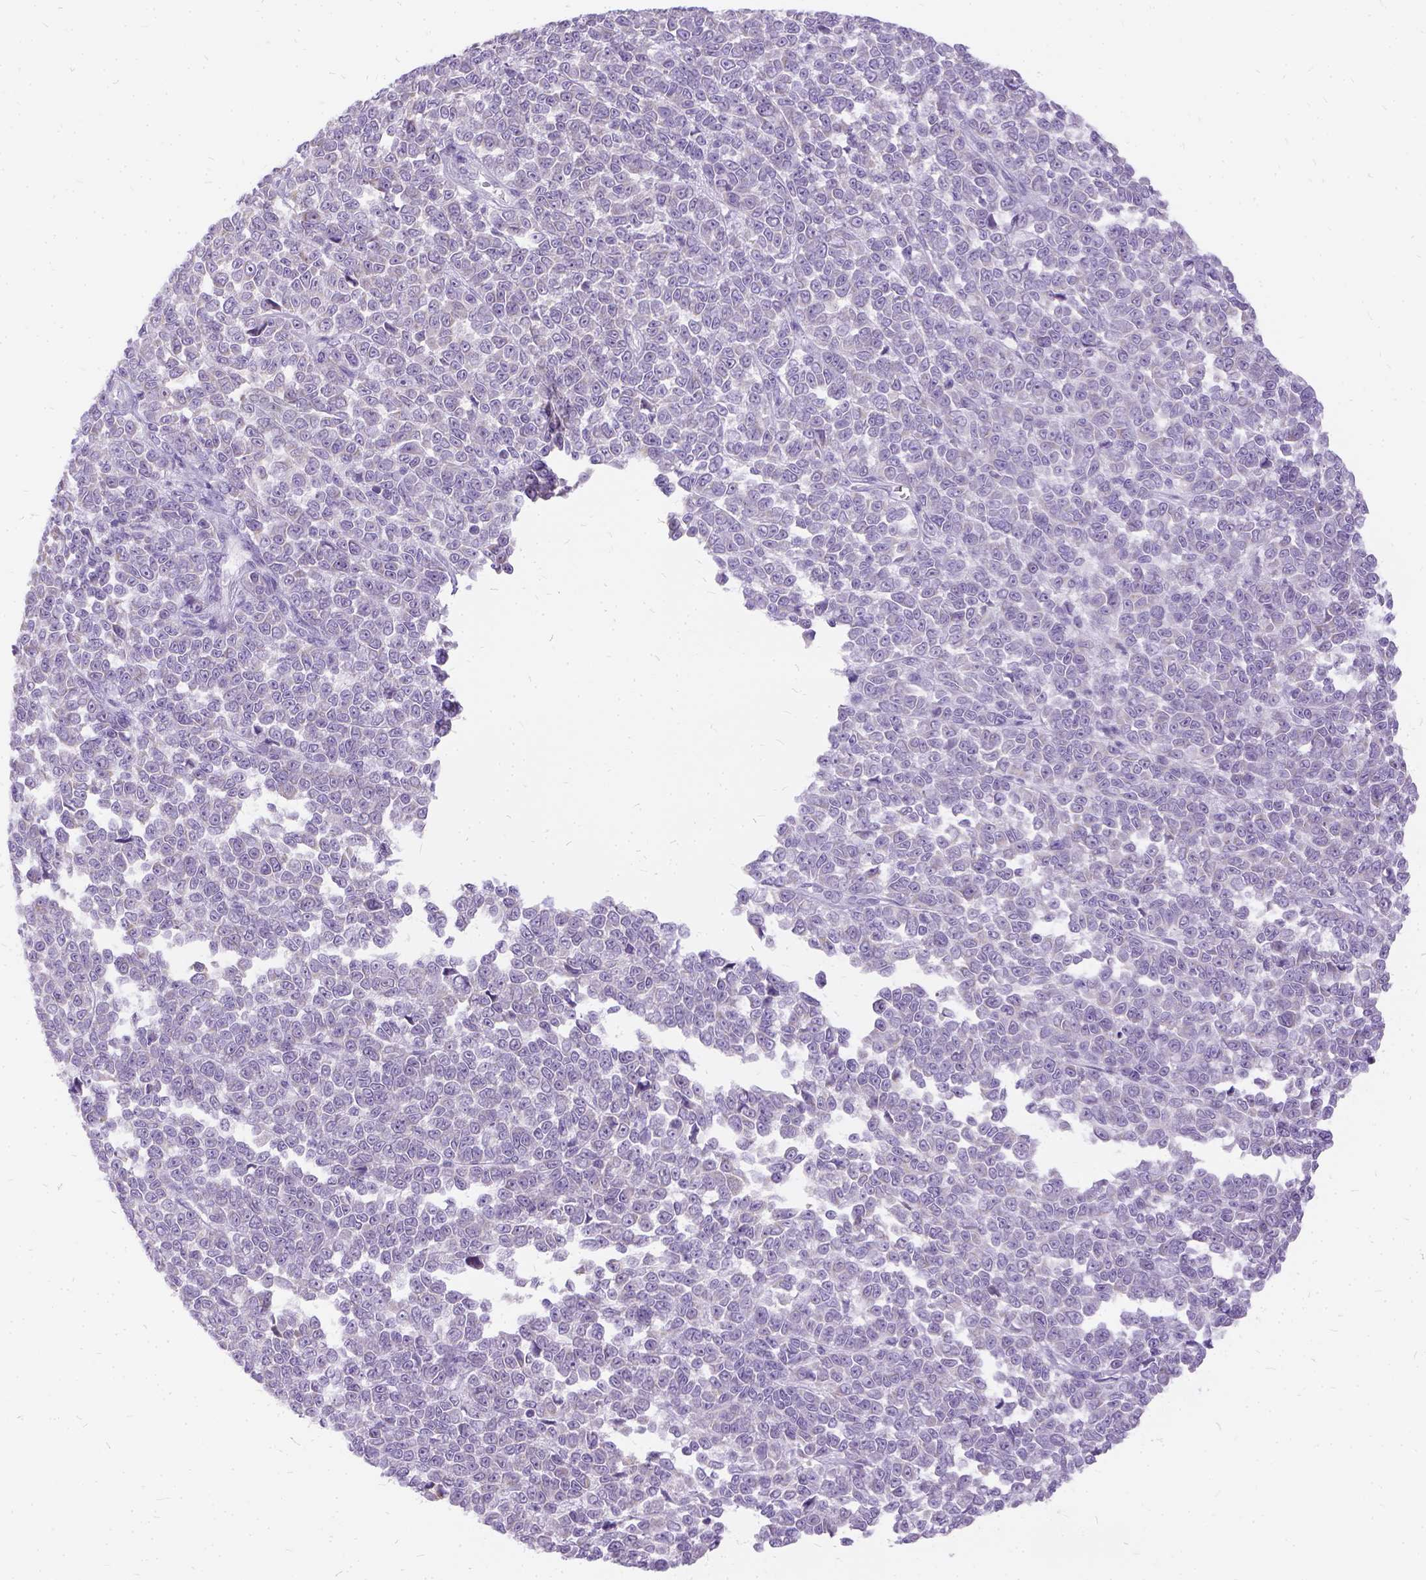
{"staining": {"intensity": "negative", "quantity": "none", "location": "none"}, "tissue": "melanoma", "cell_type": "Tumor cells", "image_type": "cancer", "snomed": [{"axis": "morphology", "description": "Malignant melanoma, NOS"}, {"axis": "topography", "description": "Skin"}], "caption": "IHC histopathology image of human melanoma stained for a protein (brown), which exhibits no staining in tumor cells.", "gene": "FDX1", "patient": {"sex": "female", "age": 95}}